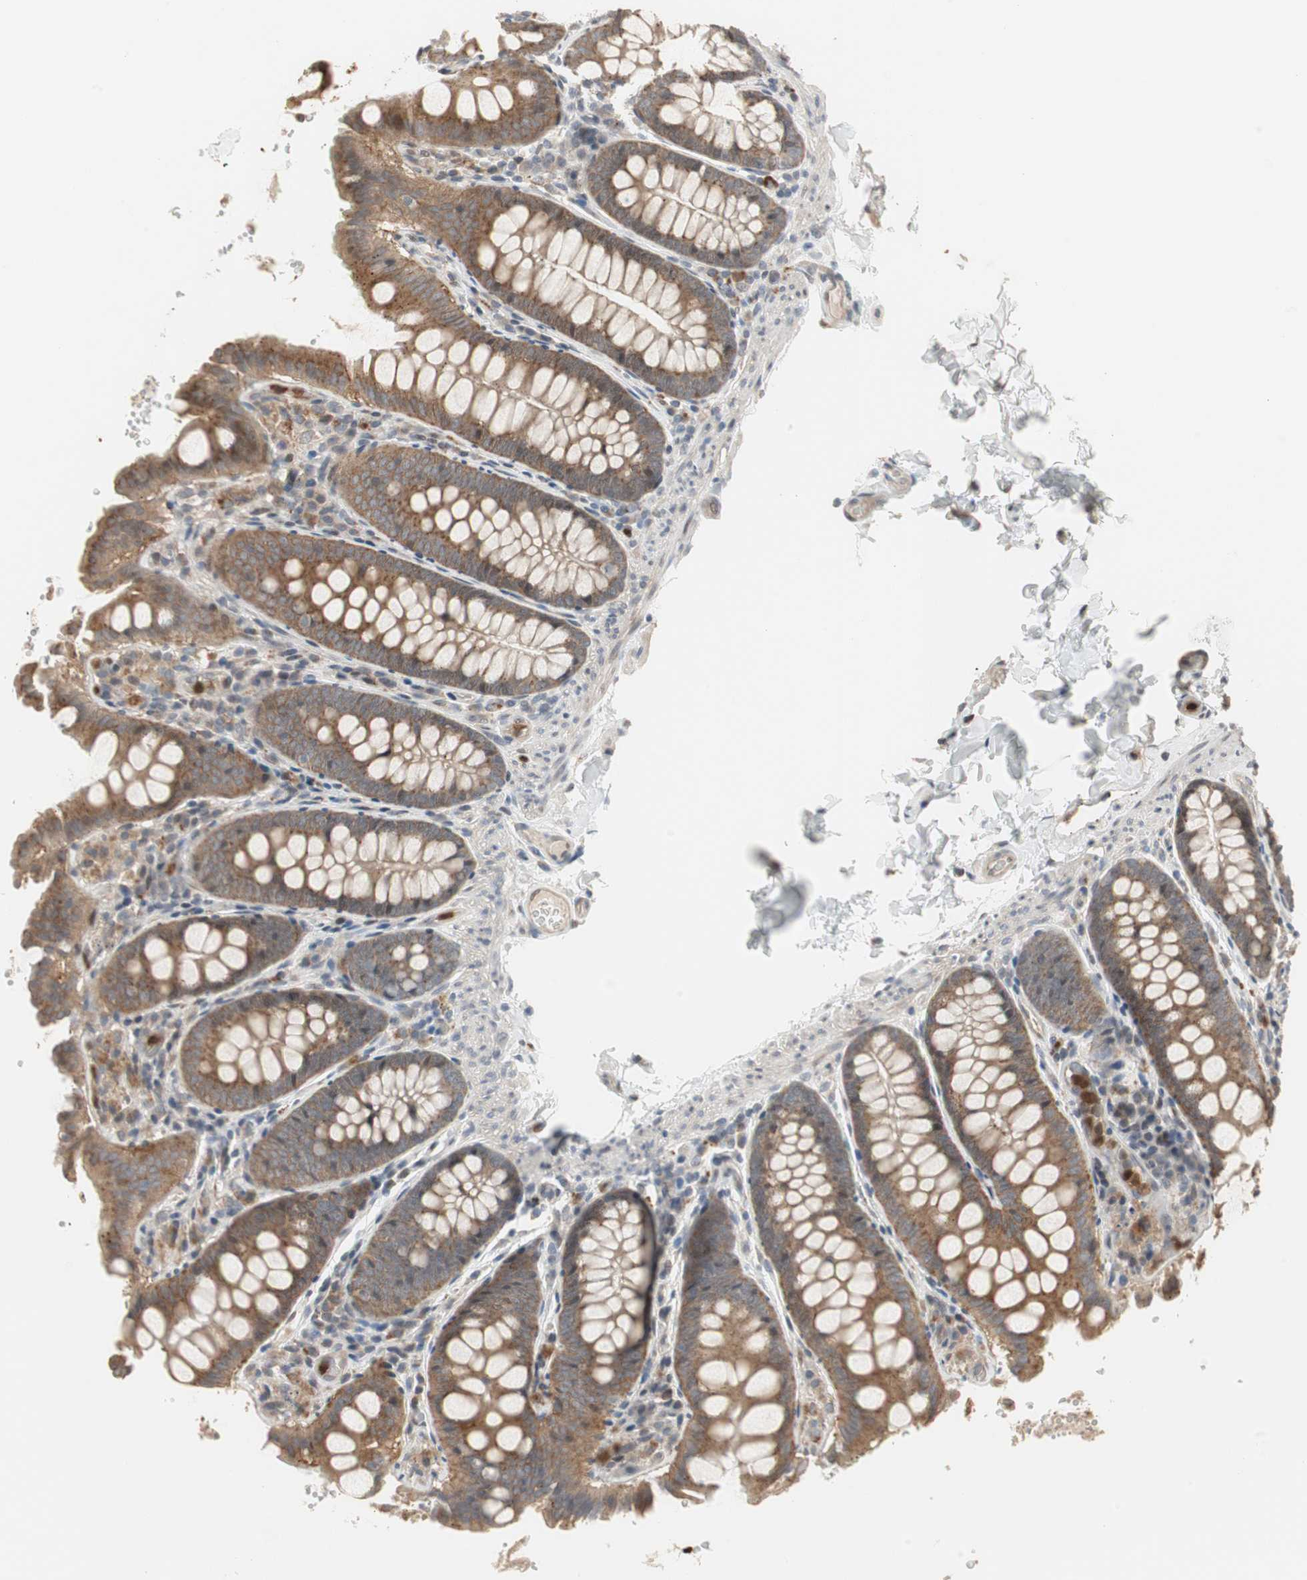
{"staining": {"intensity": "weak", "quantity": ">75%", "location": "cytoplasmic/membranous"}, "tissue": "colon", "cell_type": "Endothelial cells", "image_type": "normal", "snomed": [{"axis": "morphology", "description": "Normal tissue, NOS"}, {"axis": "topography", "description": "Colon"}], "caption": "Immunohistochemistry (DAB (3,3'-diaminobenzidine)) staining of benign colon reveals weak cytoplasmic/membranous protein positivity in approximately >75% of endothelial cells.", "gene": "SNX4", "patient": {"sex": "female", "age": 61}}